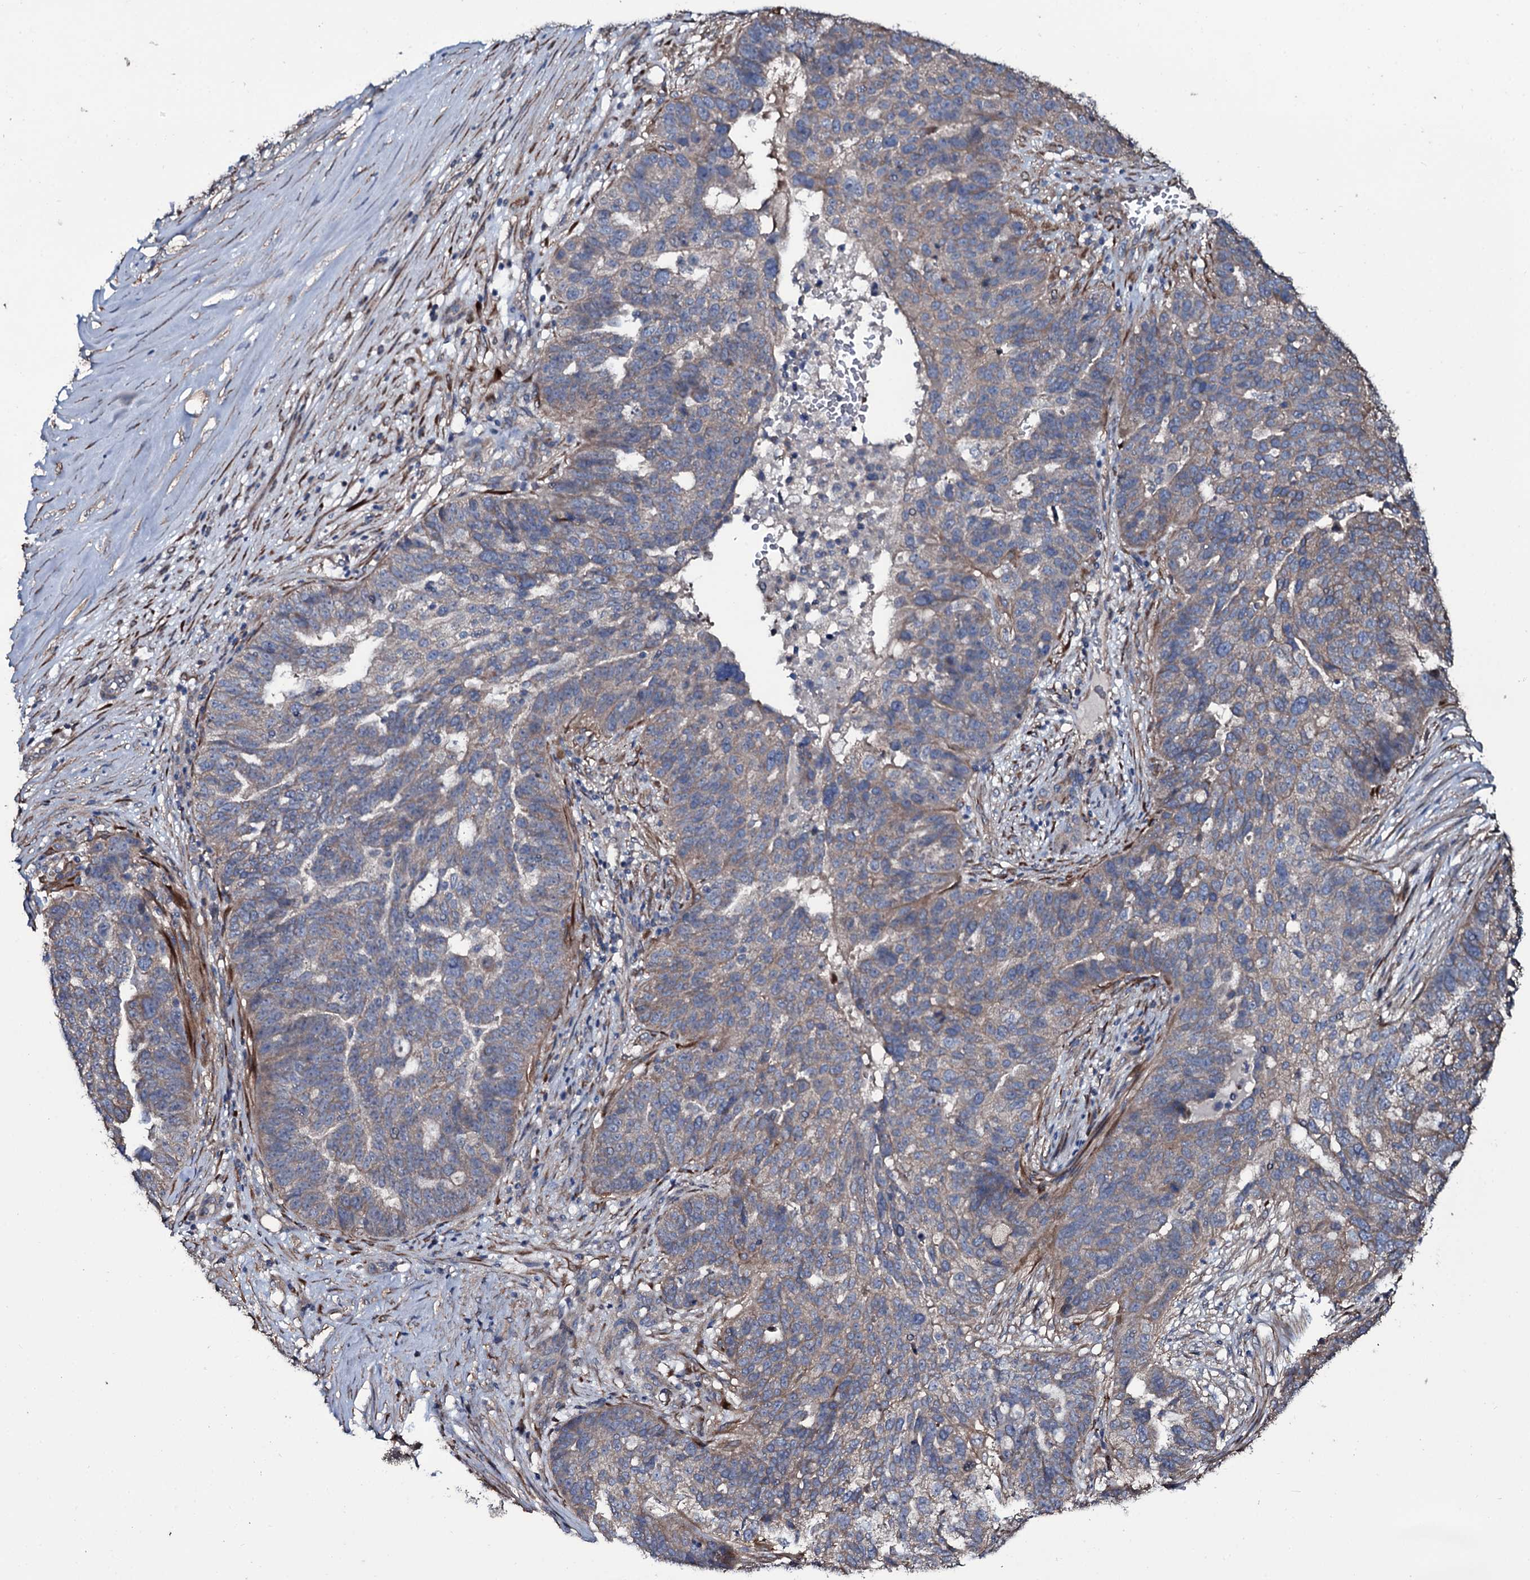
{"staining": {"intensity": "weak", "quantity": "25%-75%", "location": "cytoplasmic/membranous"}, "tissue": "ovarian cancer", "cell_type": "Tumor cells", "image_type": "cancer", "snomed": [{"axis": "morphology", "description": "Cystadenocarcinoma, serous, NOS"}, {"axis": "topography", "description": "Ovary"}], "caption": "Brown immunohistochemical staining in human ovarian serous cystadenocarcinoma displays weak cytoplasmic/membranous positivity in approximately 25%-75% of tumor cells.", "gene": "WIPF3", "patient": {"sex": "female", "age": 59}}